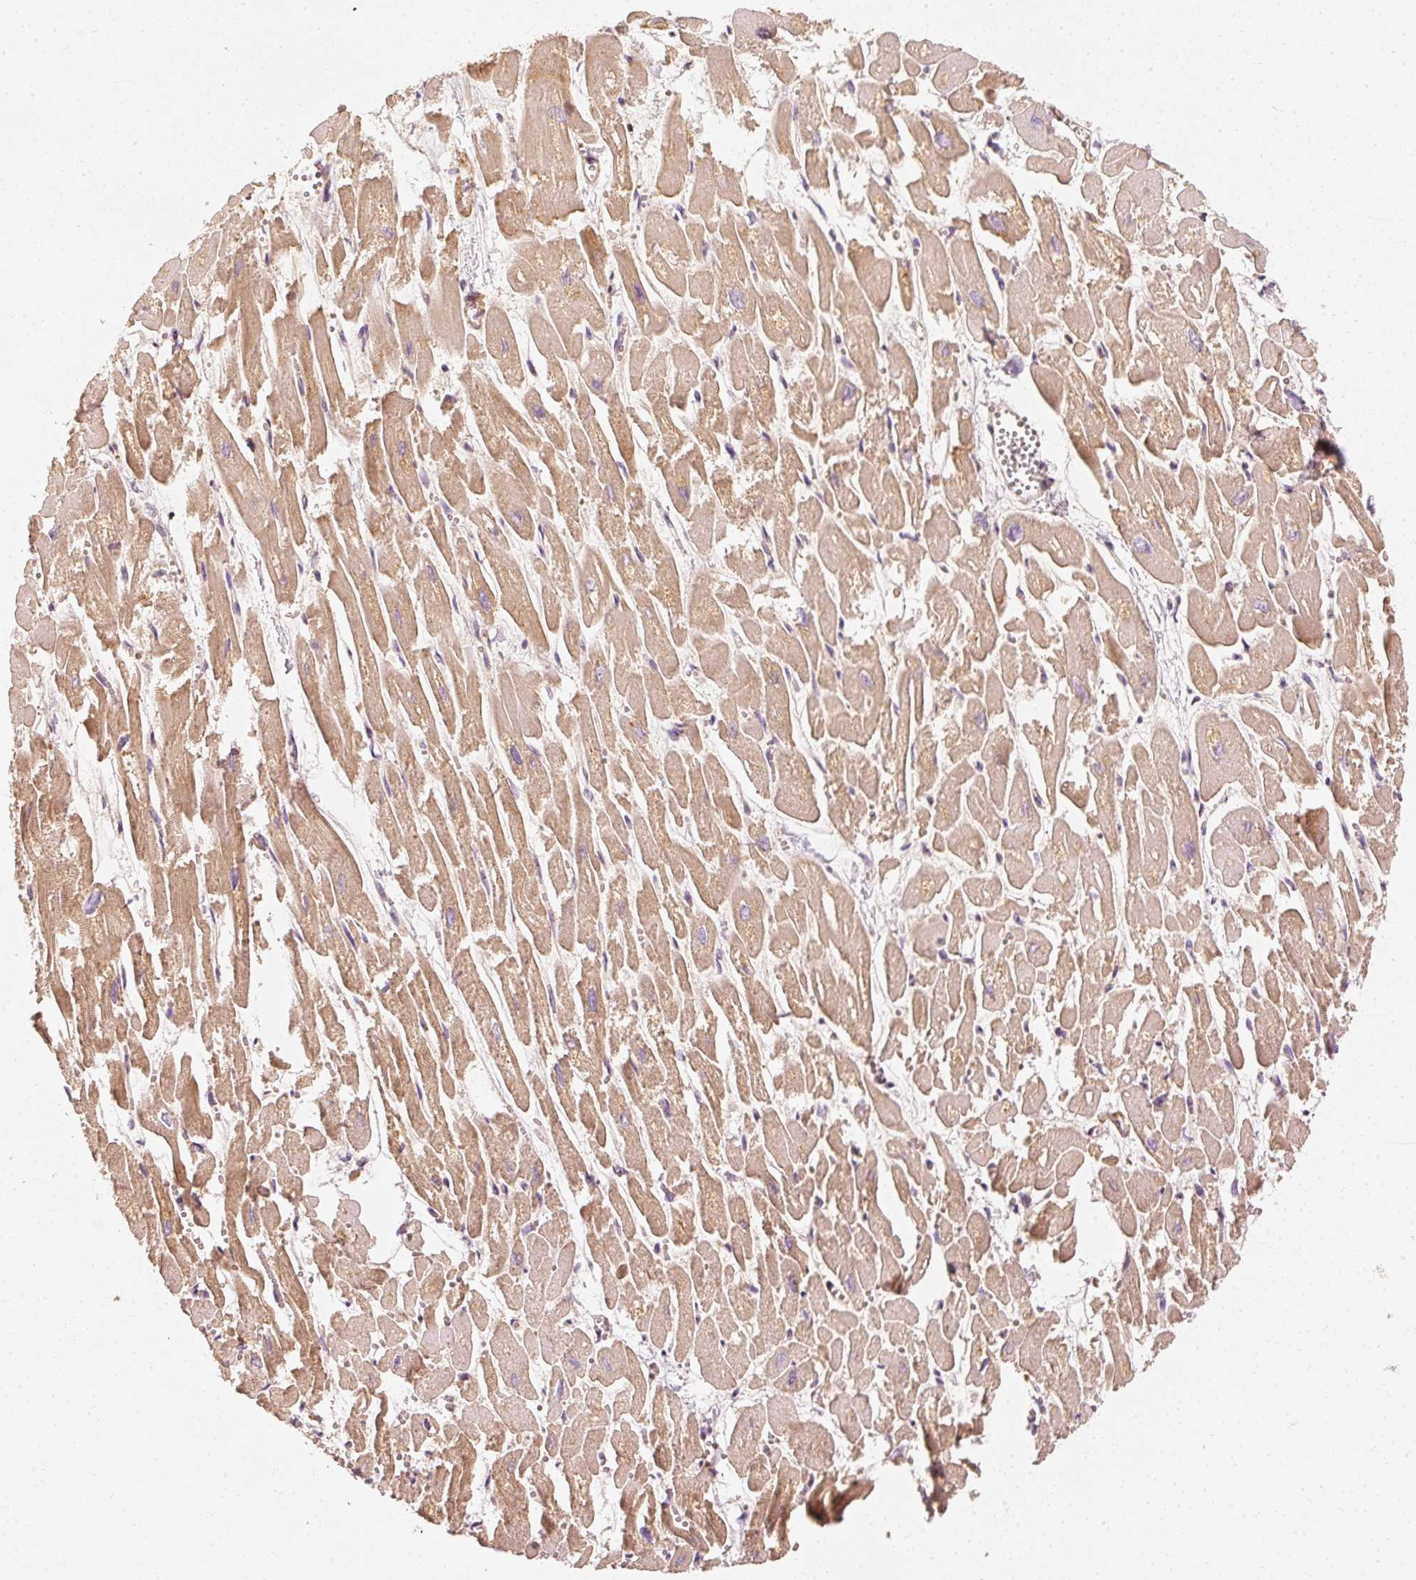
{"staining": {"intensity": "moderate", "quantity": ">75%", "location": "cytoplasmic/membranous"}, "tissue": "heart muscle", "cell_type": "Cardiomyocytes", "image_type": "normal", "snomed": [{"axis": "morphology", "description": "Normal tissue, NOS"}, {"axis": "topography", "description": "Heart"}], "caption": "This is a histology image of immunohistochemistry staining of unremarkable heart muscle, which shows moderate positivity in the cytoplasmic/membranous of cardiomyocytes.", "gene": "TOMM40", "patient": {"sex": "male", "age": 54}}